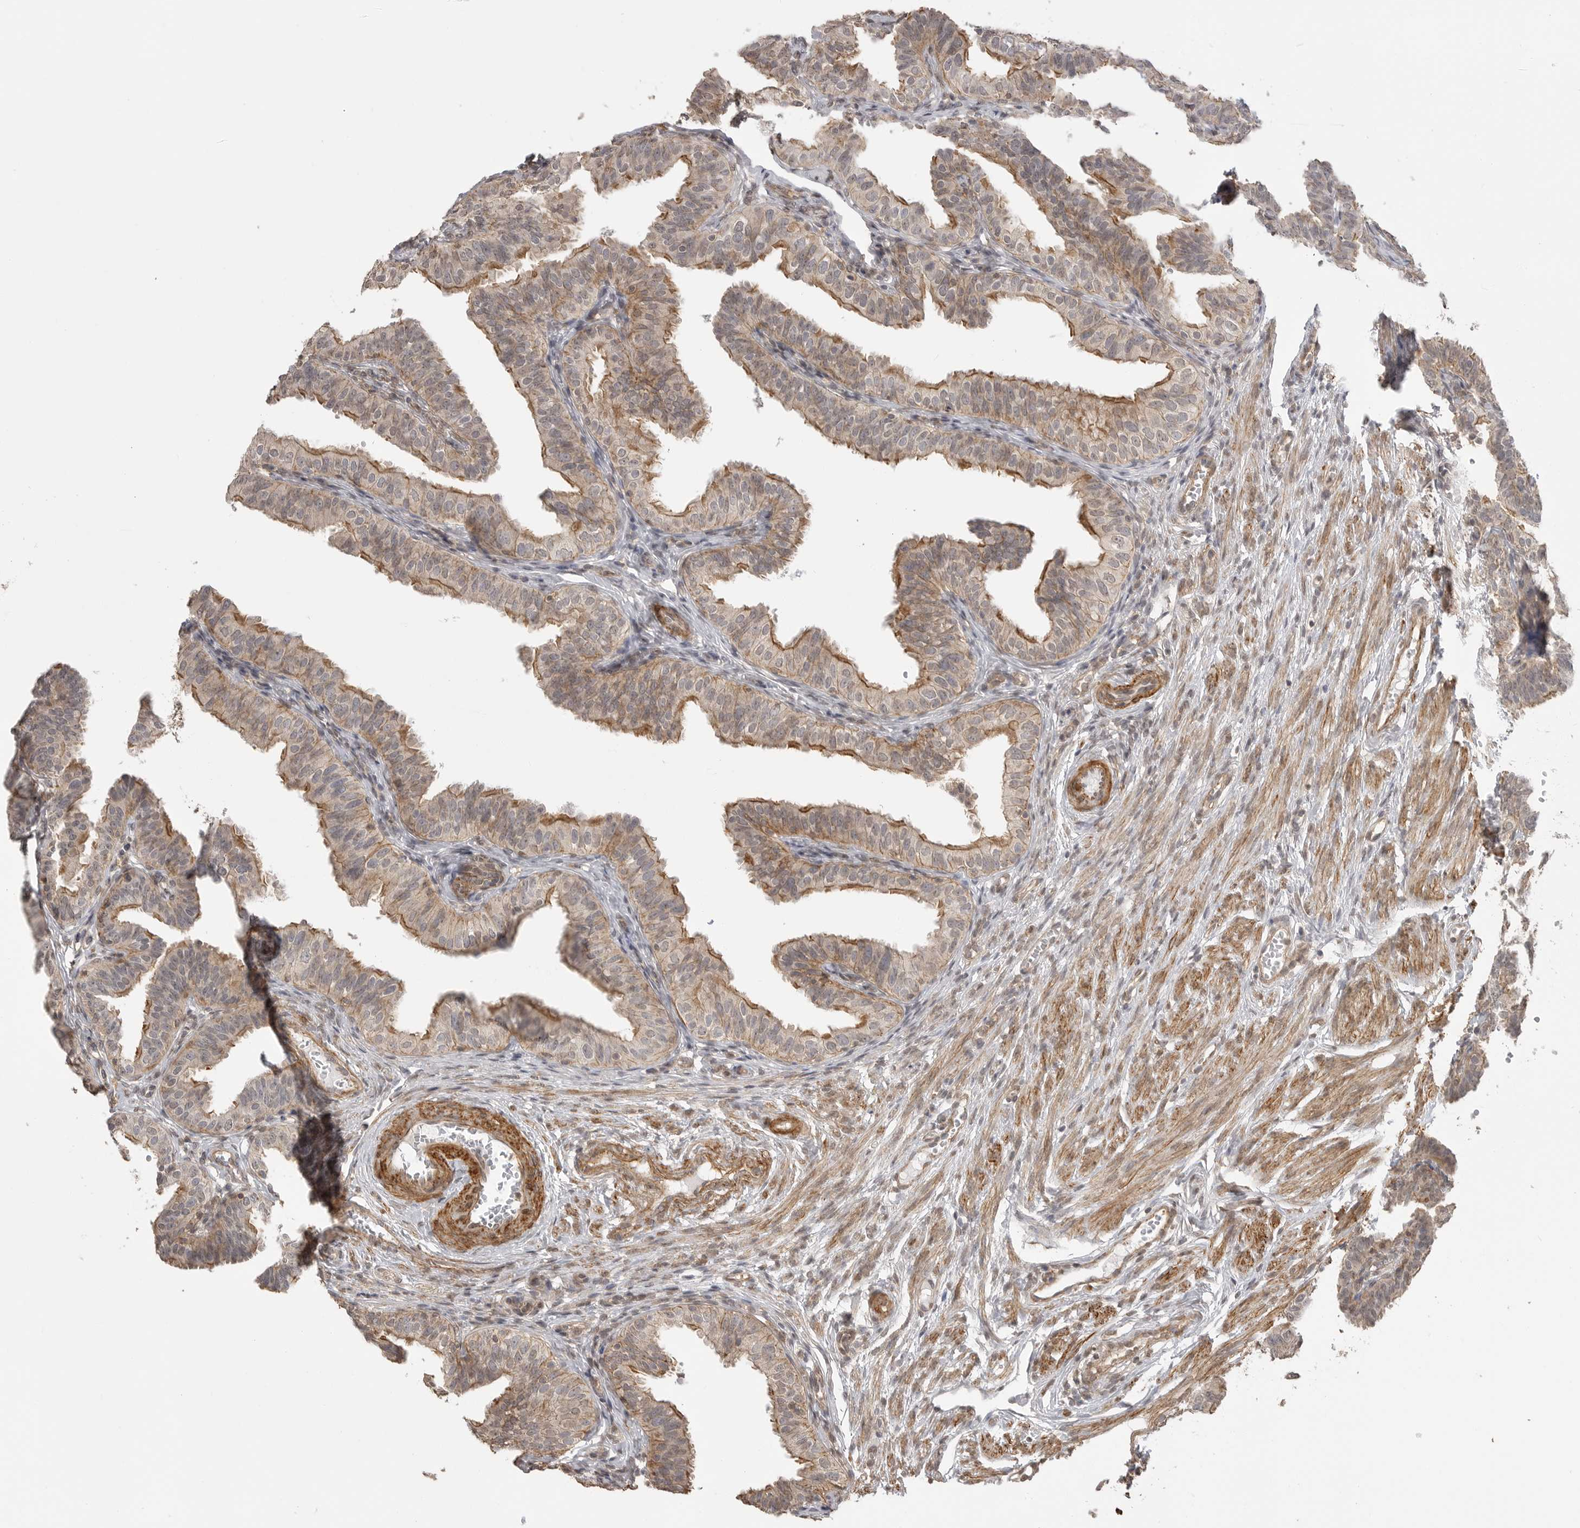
{"staining": {"intensity": "moderate", "quantity": "25%-75%", "location": "cytoplasmic/membranous"}, "tissue": "fallopian tube", "cell_type": "Glandular cells", "image_type": "normal", "snomed": [{"axis": "morphology", "description": "Normal tissue, NOS"}, {"axis": "topography", "description": "Fallopian tube"}], "caption": "A brown stain shows moderate cytoplasmic/membranous staining of a protein in glandular cells of normal fallopian tube. (DAB IHC, brown staining for protein, blue staining for nuclei).", "gene": "GPC2", "patient": {"sex": "female", "age": 35}}